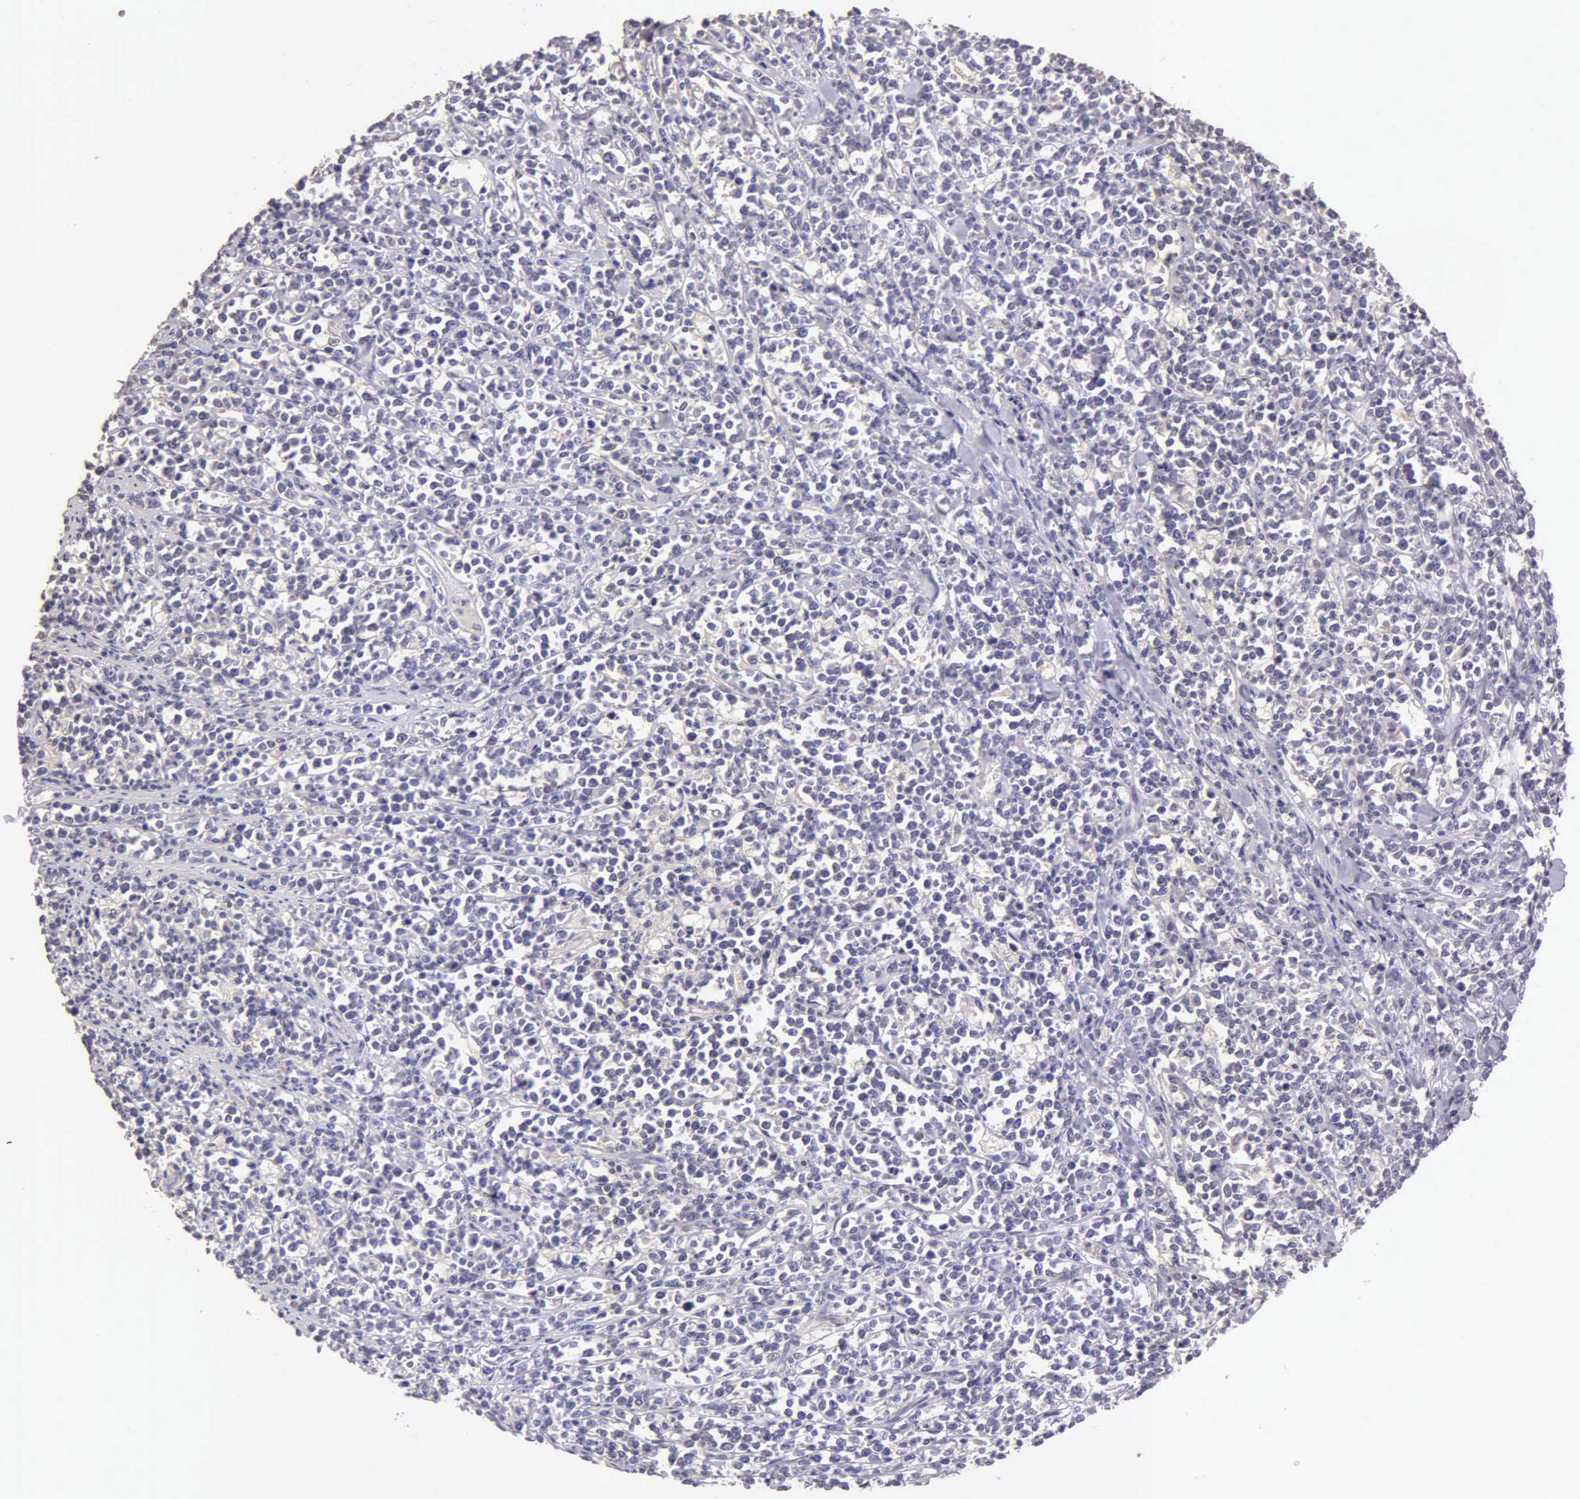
{"staining": {"intensity": "negative", "quantity": "none", "location": "none"}, "tissue": "lymphoma", "cell_type": "Tumor cells", "image_type": "cancer", "snomed": [{"axis": "morphology", "description": "Malignant lymphoma, non-Hodgkin's type, High grade"}, {"axis": "topography", "description": "Small intestine"}, {"axis": "topography", "description": "Colon"}], "caption": "A high-resolution histopathology image shows immunohistochemistry (IHC) staining of malignant lymphoma, non-Hodgkin's type (high-grade), which demonstrates no significant positivity in tumor cells. The staining was performed using DAB (3,3'-diaminobenzidine) to visualize the protein expression in brown, while the nuclei were stained in blue with hematoxylin (Magnification: 20x).", "gene": "ESR1", "patient": {"sex": "male", "age": 8}}